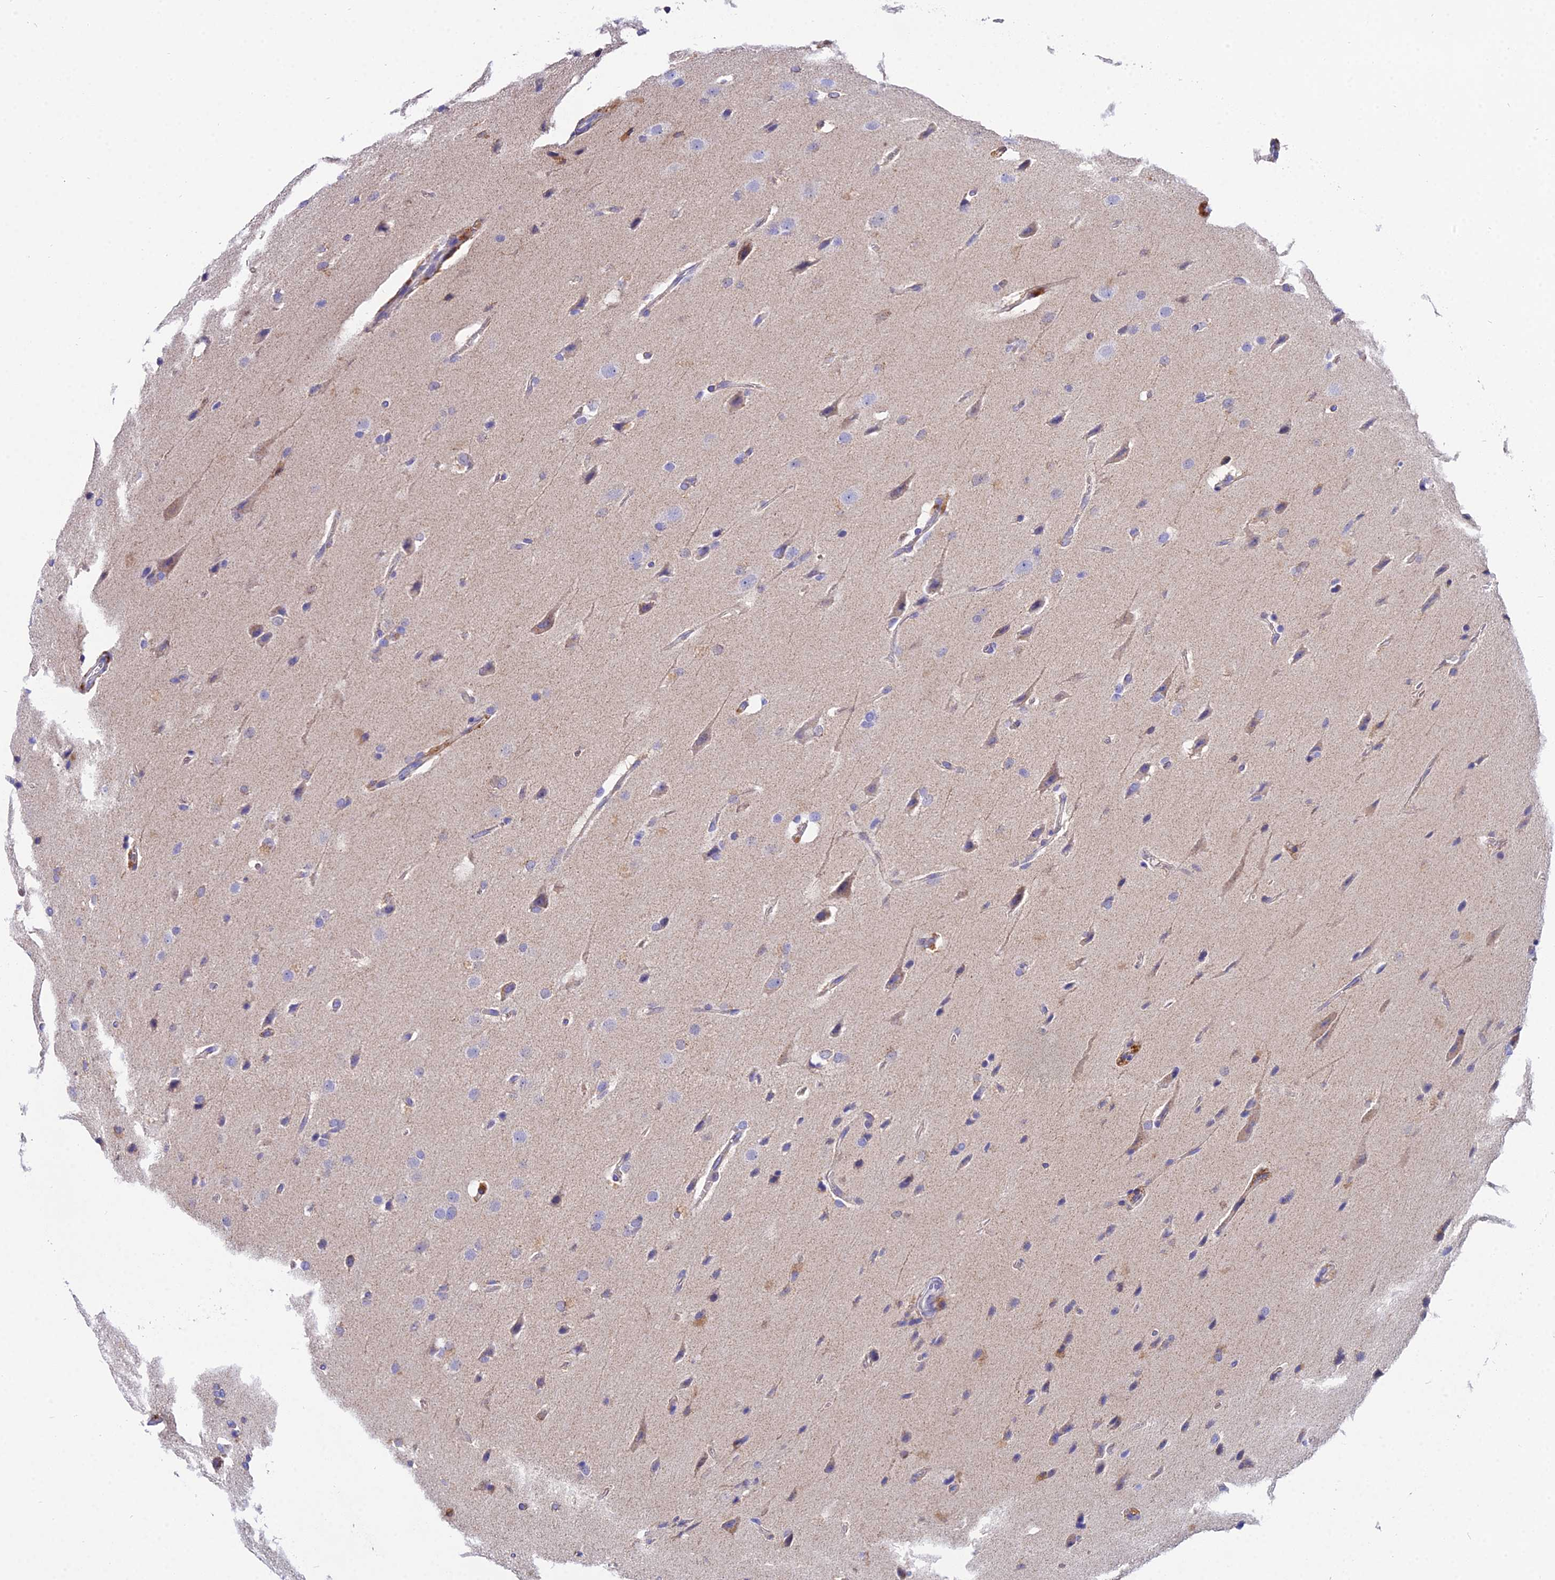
{"staining": {"intensity": "negative", "quantity": "none", "location": "none"}, "tissue": "glioma", "cell_type": "Tumor cells", "image_type": "cancer", "snomed": [{"axis": "morphology", "description": "Glioma, malignant, Low grade"}, {"axis": "topography", "description": "Brain"}], "caption": "The photomicrograph reveals no significant staining in tumor cells of glioma.", "gene": "PPP2R2C", "patient": {"sex": "female", "age": 37}}